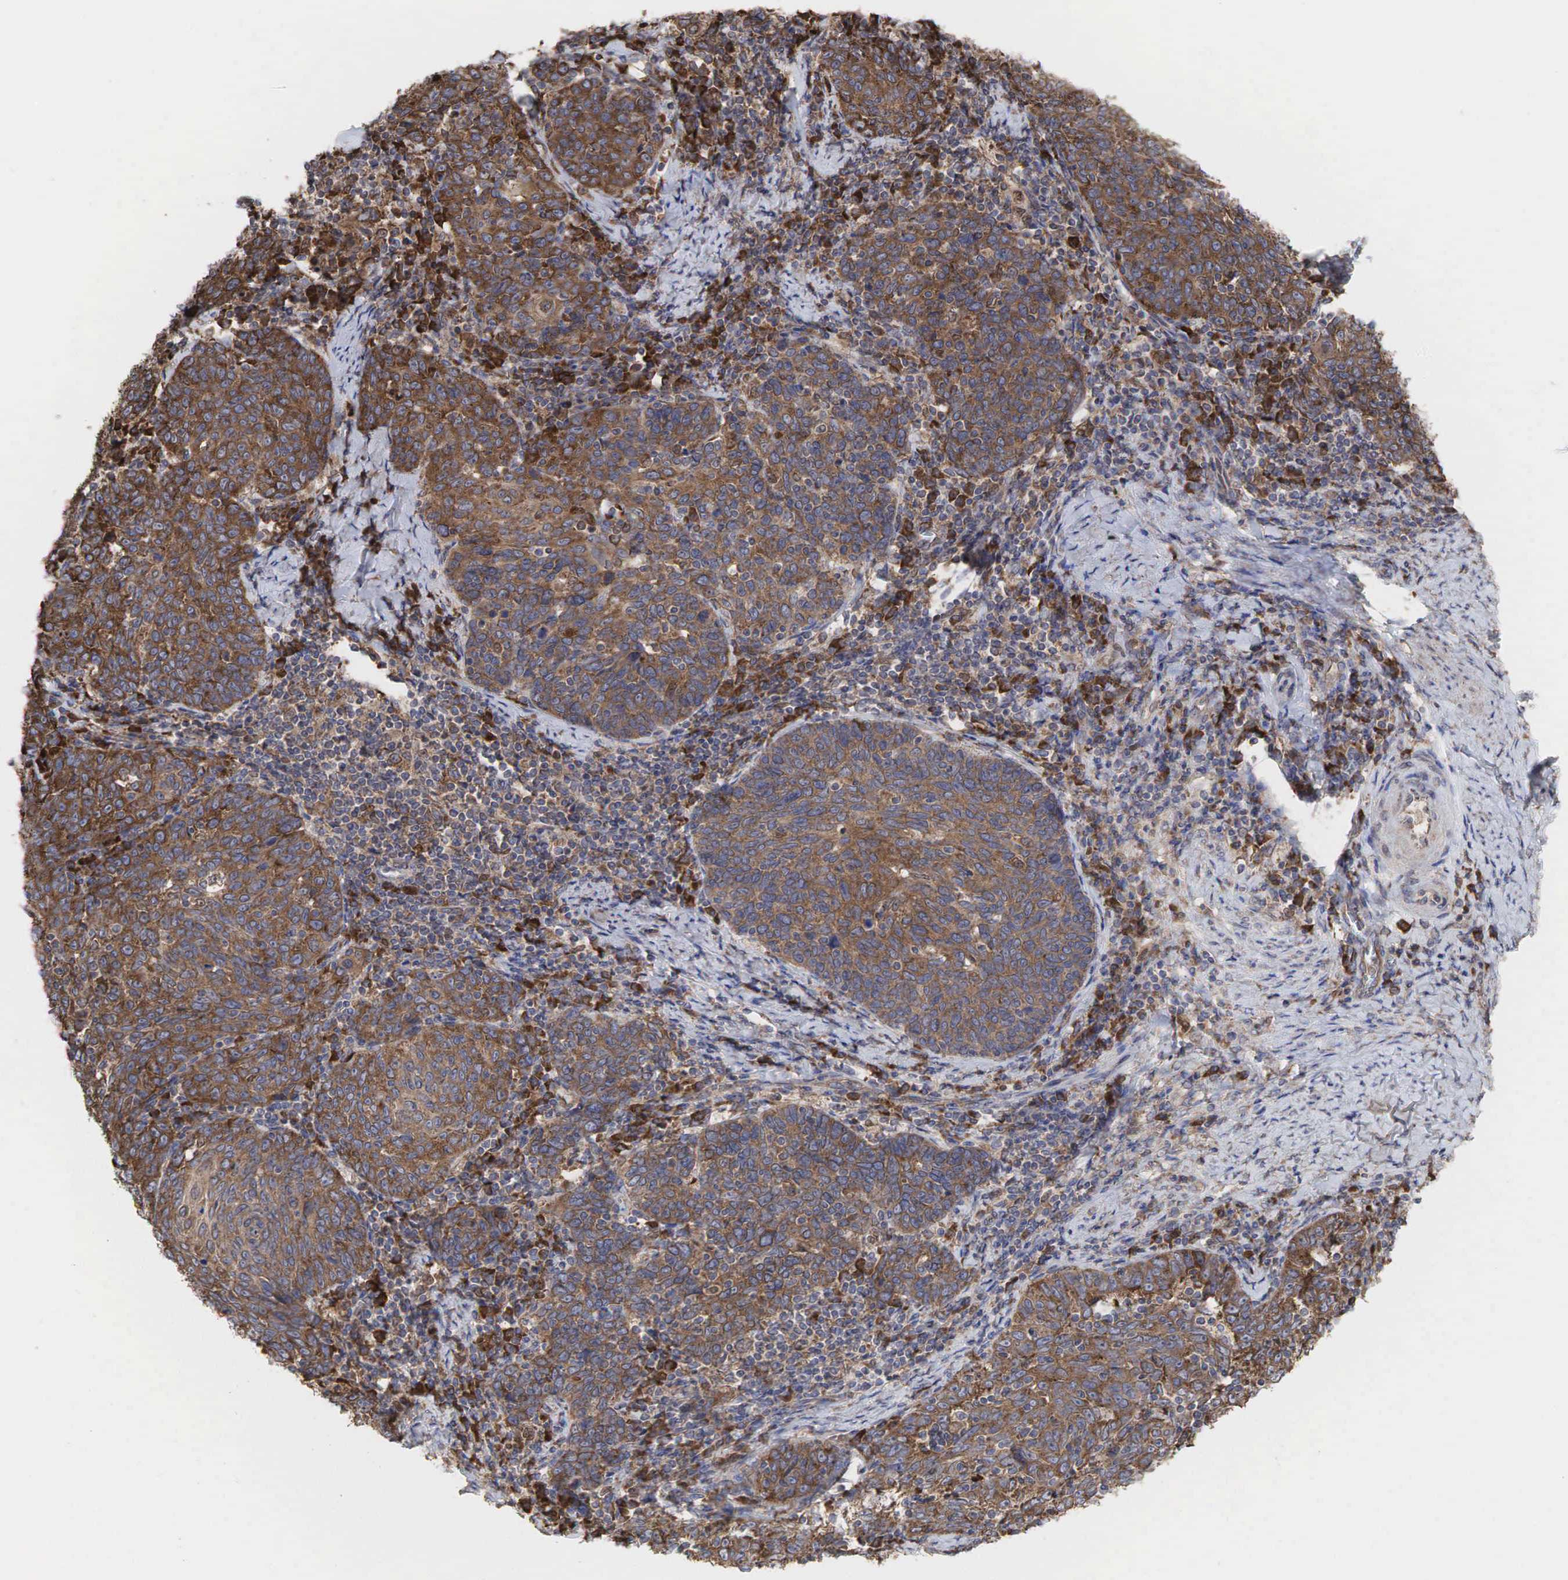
{"staining": {"intensity": "moderate", "quantity": ">75%", "location": "cytoplasmic/membranous"}, "tissue": "cervical cancer", "cell_type": "Tumor cells", "image_type": "cancer", "snomed": [{"axis": "morphology", "description": "Squamous cell carcinoma, NOS"}, {"axis": "topography", "description": "Cervix"}], "caption": "A medium amount of moderate cytoplasmic/membranous positivity is seen in about >75% of tumor cells in cervical cancer (squamous cell carcinoma) tissue. (DAB = brown stain, brightfield microscopy at high magnification).", "gene": "PABPC5", "patient": {"sex": "female", "age": 41}}